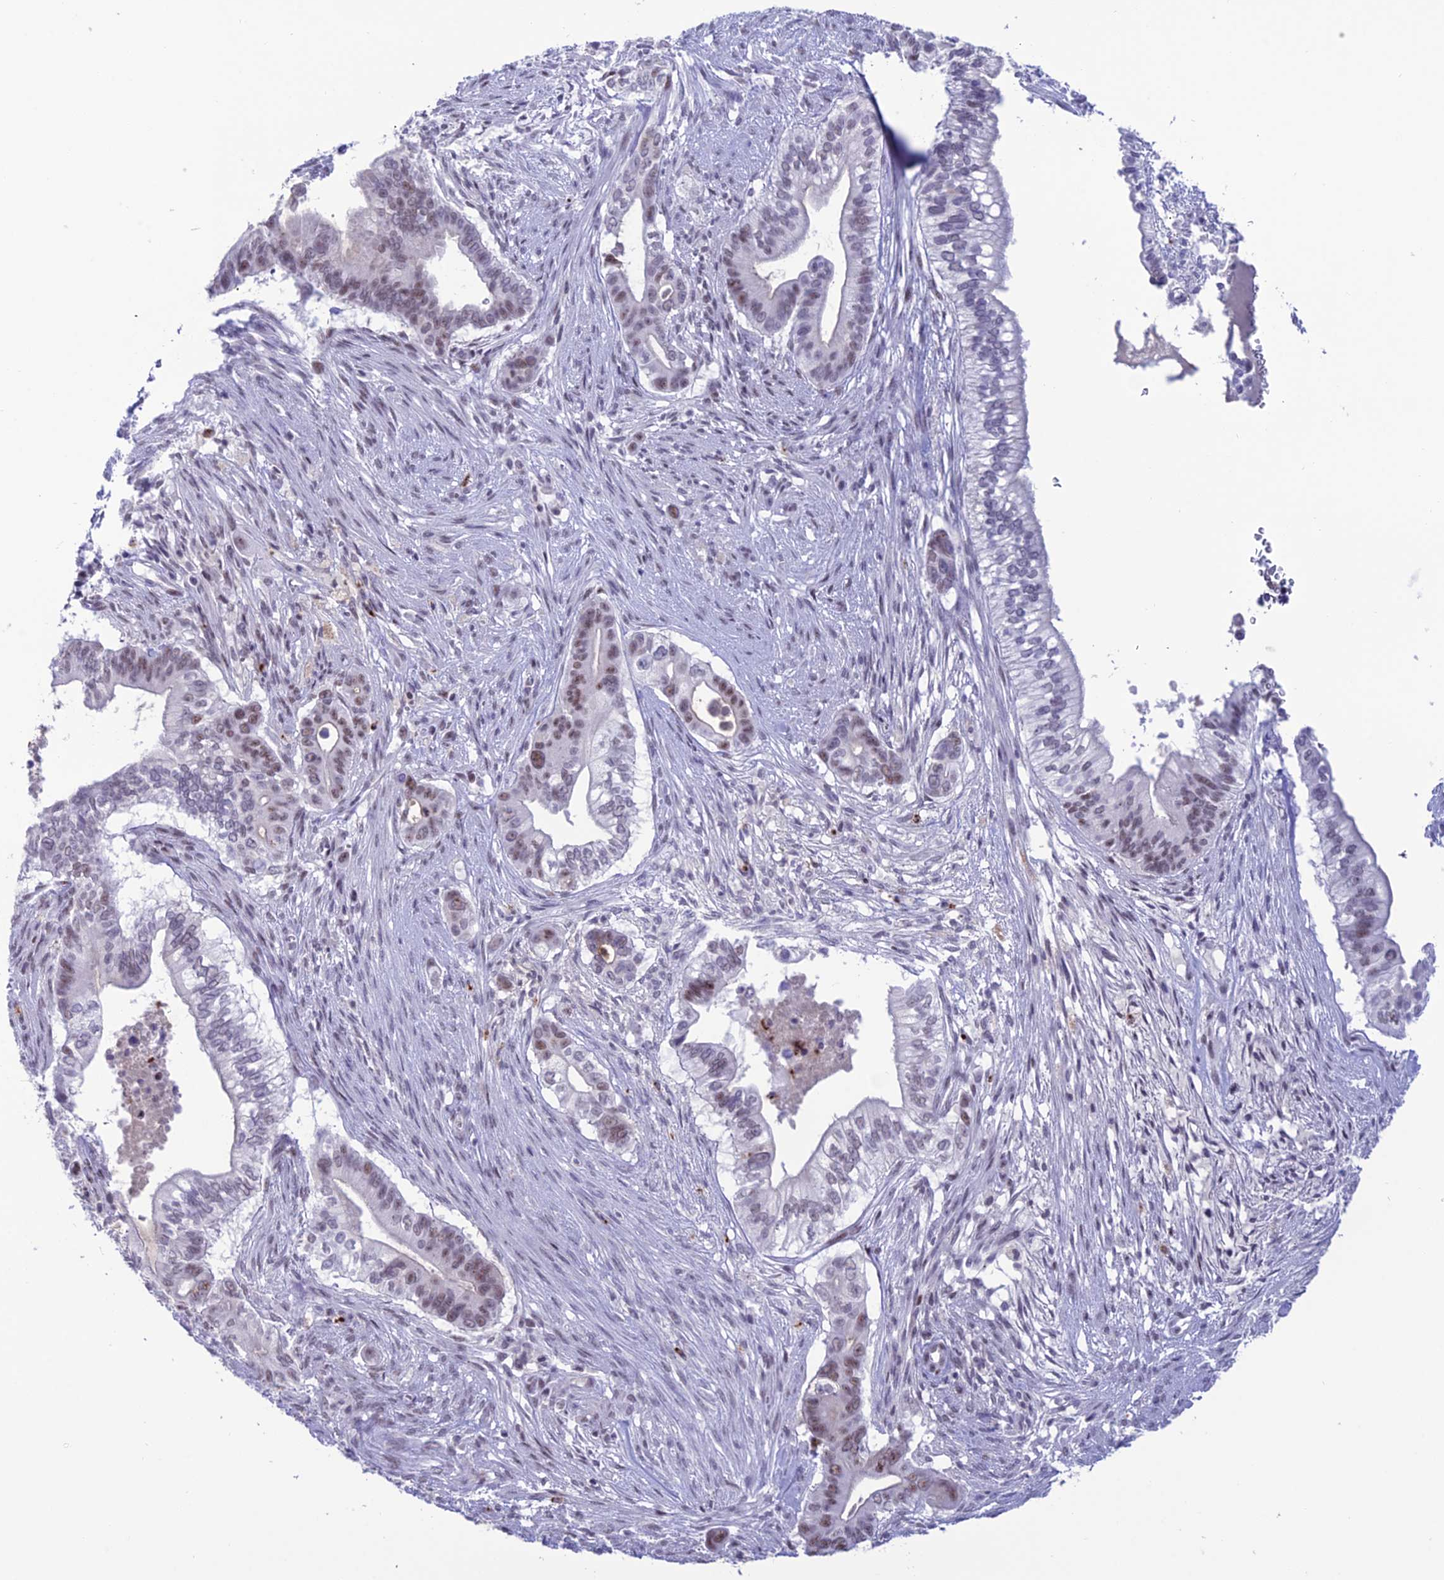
{"staining": {"intensity": "moderate", "quantity": "<25%", "location": "nuclear"}, "tissue": "pancreatic cancer", "cell_type": "Tumor cells", "image_type": "cancer", "snomed": [{"axis": "morphology", "description": "Adenocarcinoma, NOS"}, {"axis": "topography", "description": "Pancreas"}], "caption": "IHC histopathology image of neoplastic tissue: pancreatic adenocarcinoma stained using IHC exhibits low levels of moderate protein expression localized specifically in the nuclear of tumor cells, appearing as a nuclear brown color.", "gene": "MFSD2B", "patient": {"sex": "male", "age": 68}}